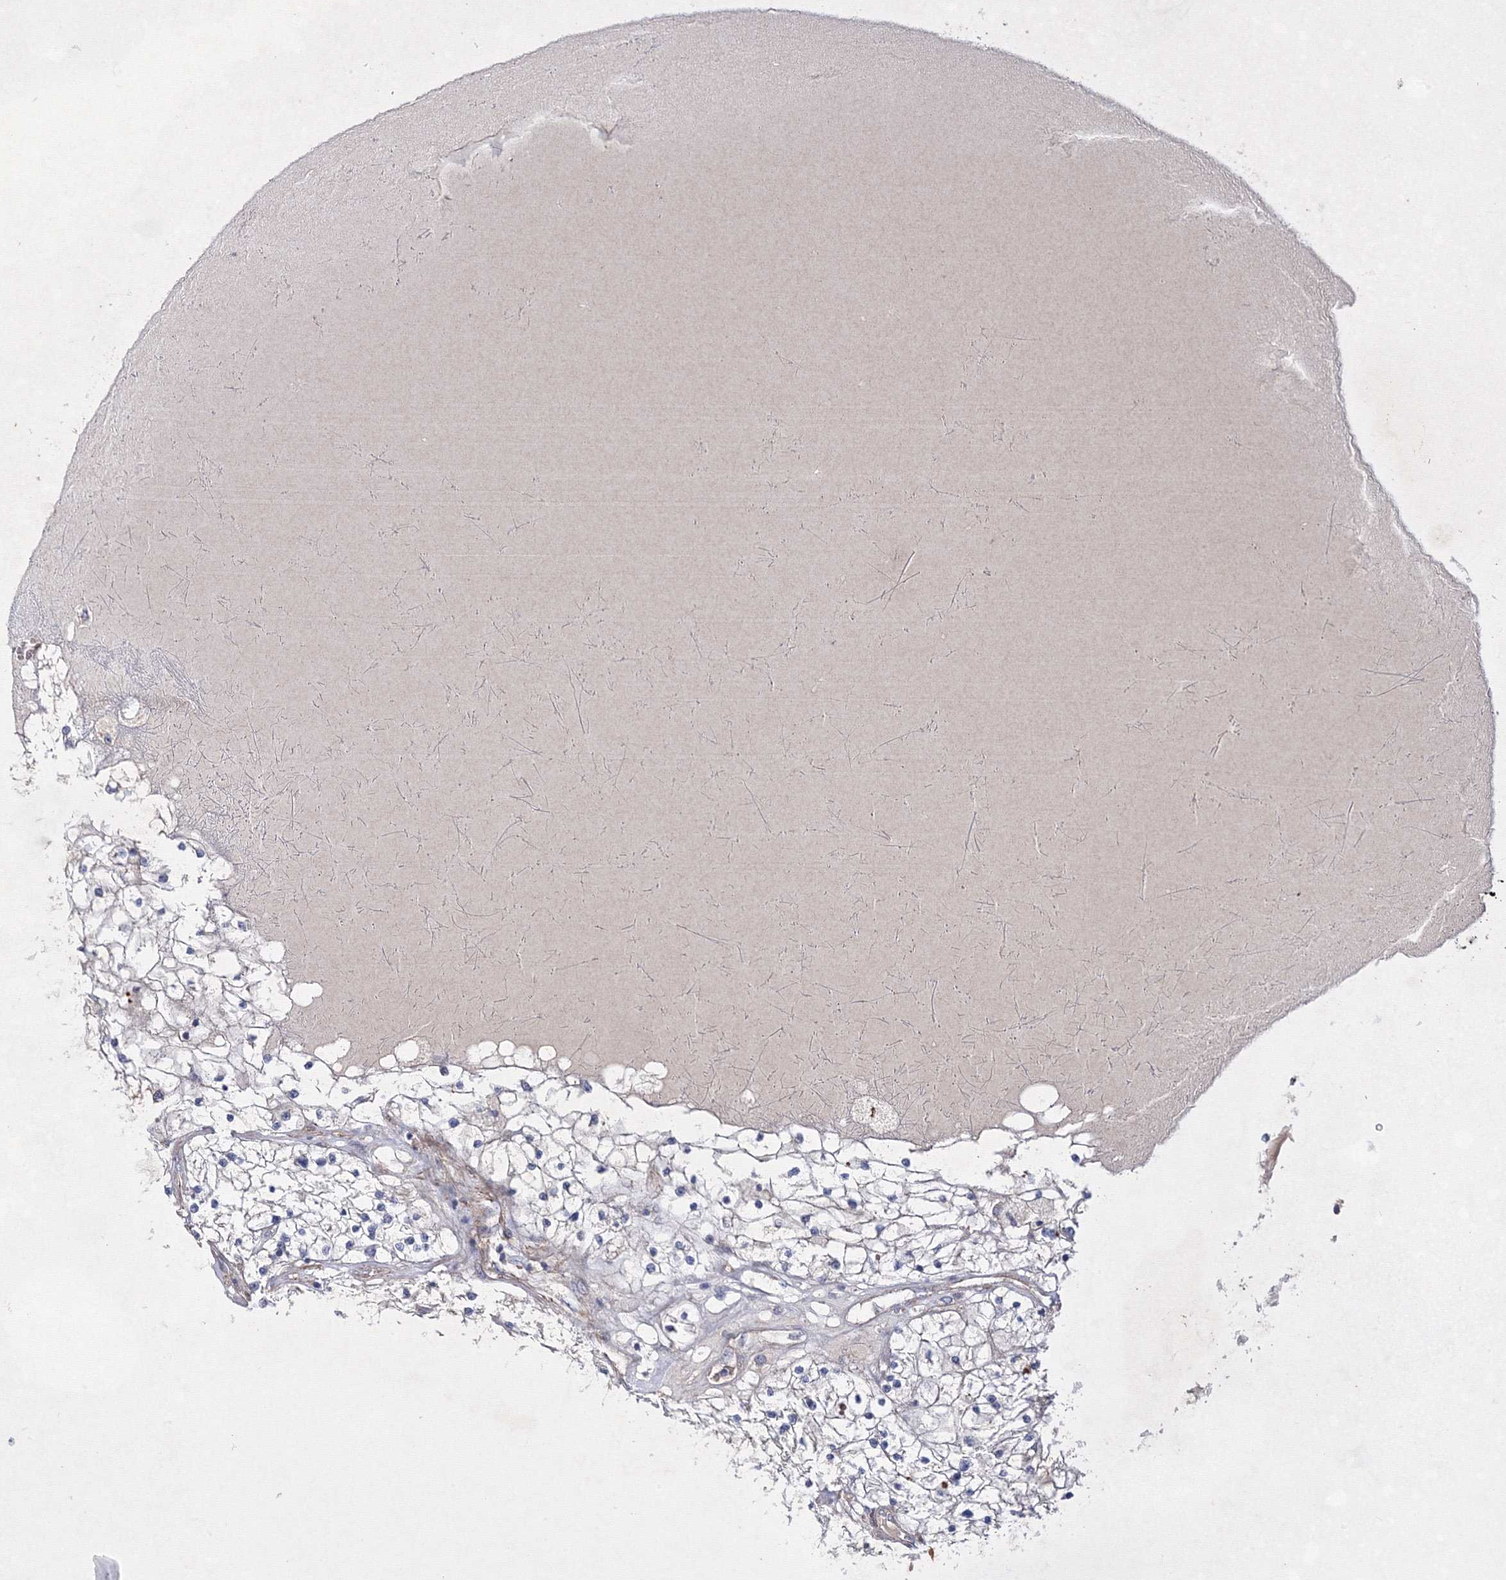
{"staining": {"intensity": "negative", "quantity": "none", "location": "none"}, "tissue": "renal cancer", "cell_type": "Tumor cells", "image_type": "cancer", "snomed": [{"axis": "morphology", "description": "Normal tissue, NOS"}, {"axis": "morphology", "description": "Adenocarcinoma, NOS"}, {"axis": "topography", "description": "Kidney"}], "caption": "Micrograph shows no significant protein positivity in tumor cells of renal cancer (adenocarcinoma).", "gene": "GFM1", "patient": {"sex": "male", "age": 68}}